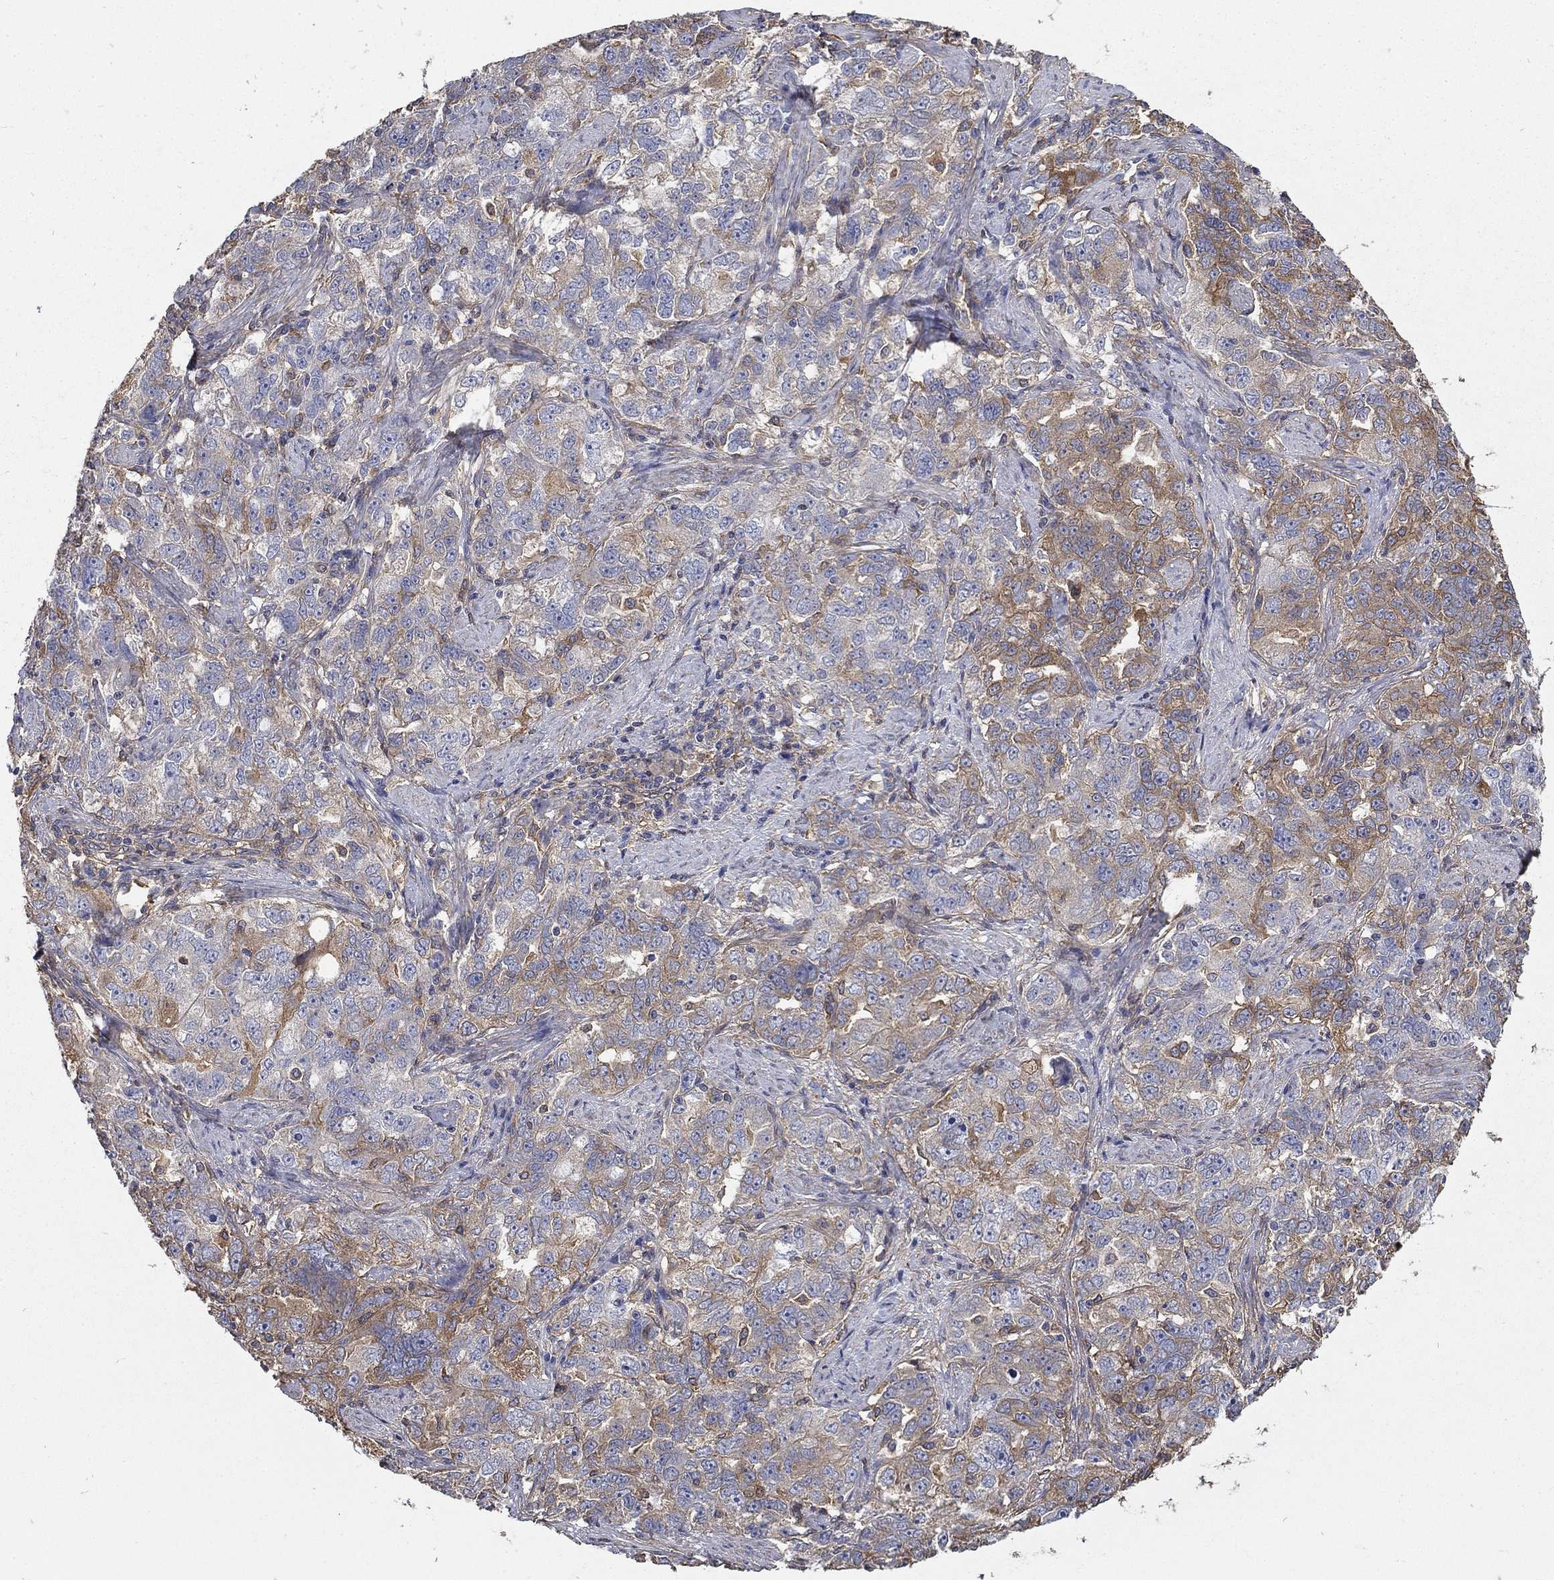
{"staining": {"intensity": "moderate", "quantity": "25%-75%", "location": "cytoplasmic/membranous"}, "tissue": "ovarian cancer", "cell_type": "Tumor cells", "image_type": "cancer", "snomed": [{"axis": "morphology", "description": "Cystadenocarcinoma, serous, NOS"}, {"axis": "topography", "description": "Ovary"}], "caption": "The photomicrograph exhibits a brown stain indicating the presence of a protein in the cytoplasmic/membranous of tumor cells in ovarian cancer.", "gene": "DPYSL2", "patient": {"sex": "female", "age": 51}}